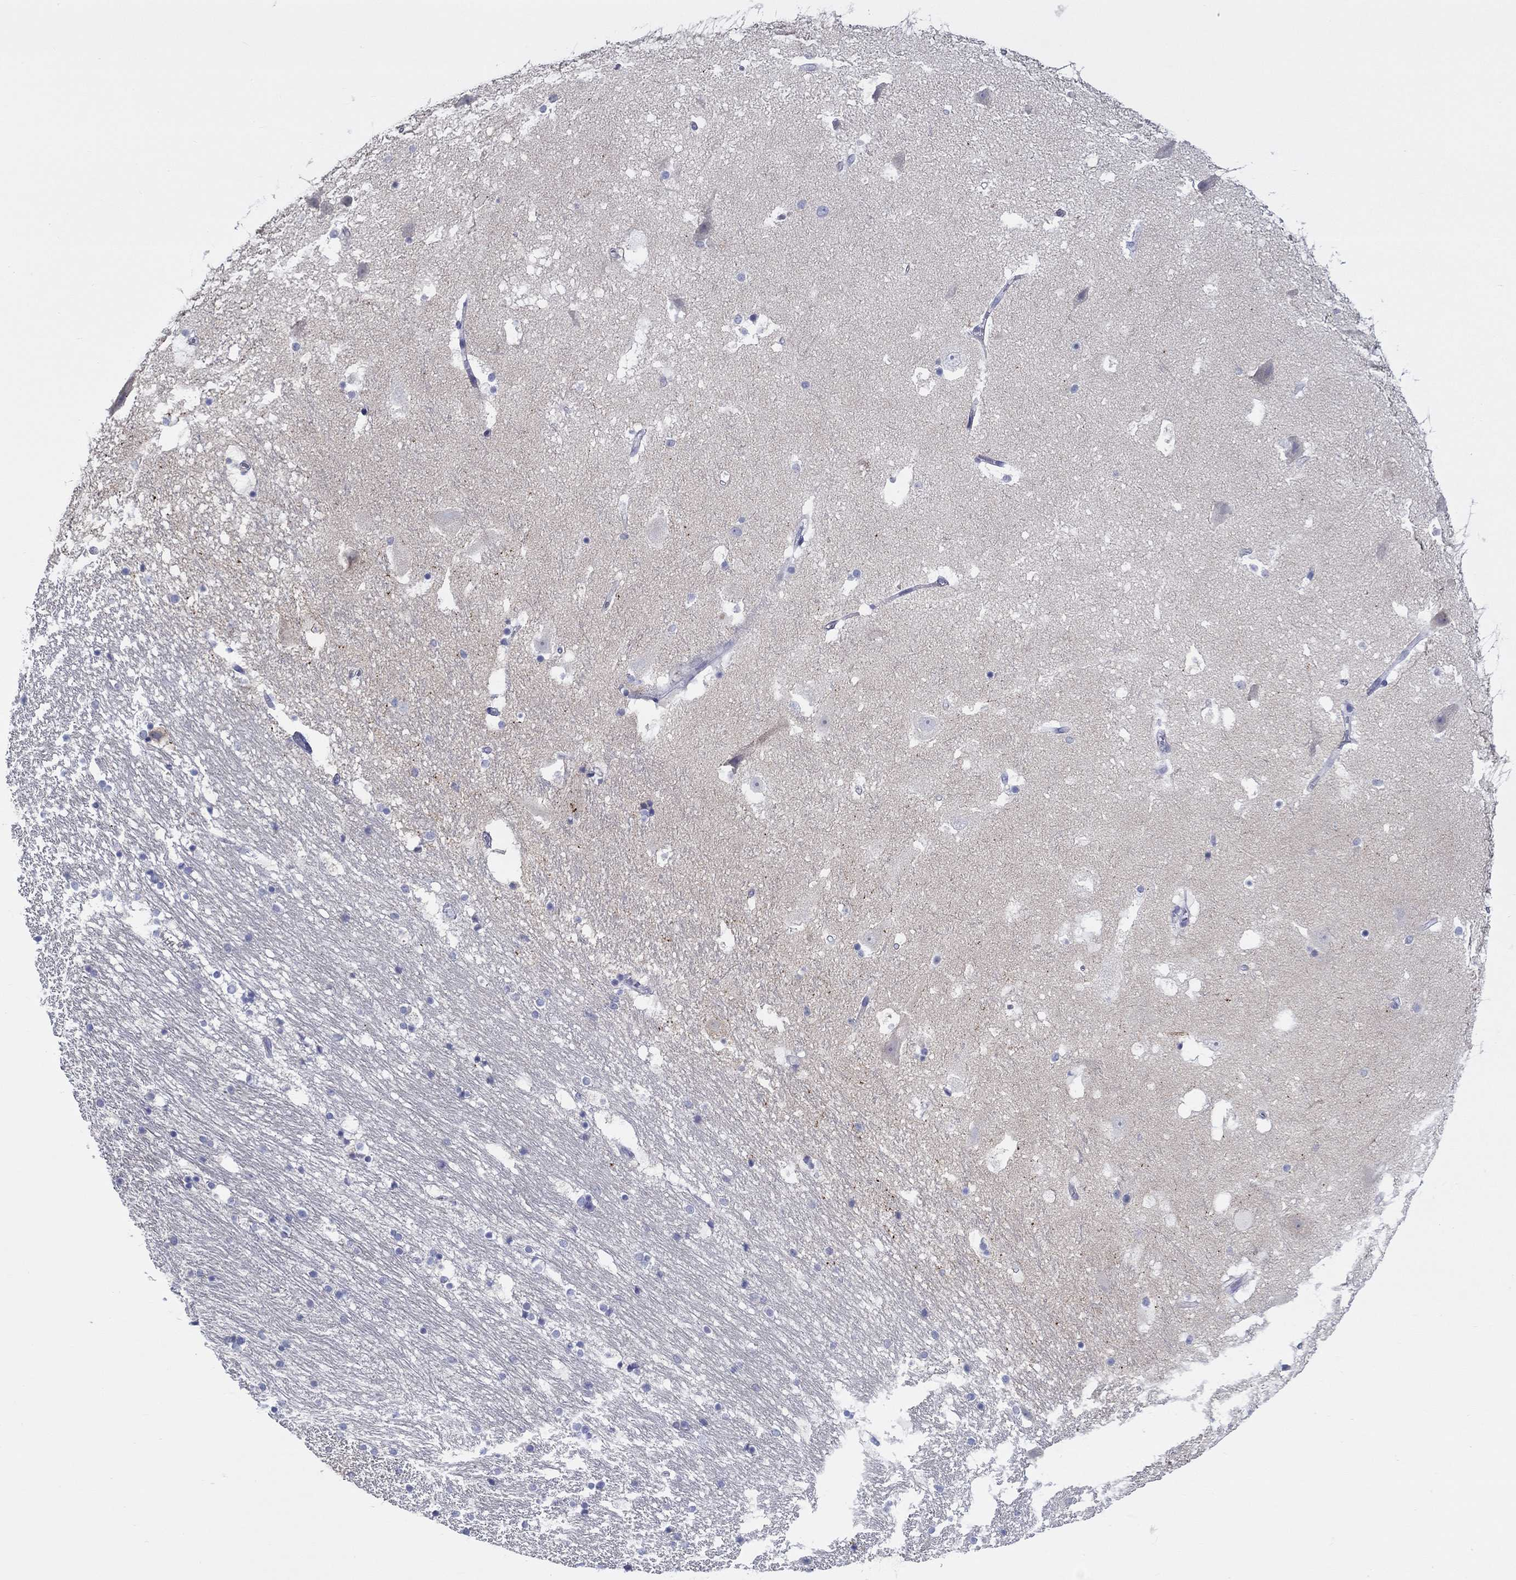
{"staining": {"intensity": "negative", "quantity": "none", "location": "none"}, "tissue": "hippocampus", "cell_type": "Glial cells", "image_type": "normal", "snomed": [{"axis": "morphology", "description": "Normal tissue, NOS"}, {"axis": "topography", "description": "Hippocampus"}], "caption": "This is an immunohistochemistry (IHC) photomicrograph of unremarkable human hippocampus. There is no positivity in glial cells.", "gene": "HAPLN4", "patient": {"sex": "male", "age": 51}}